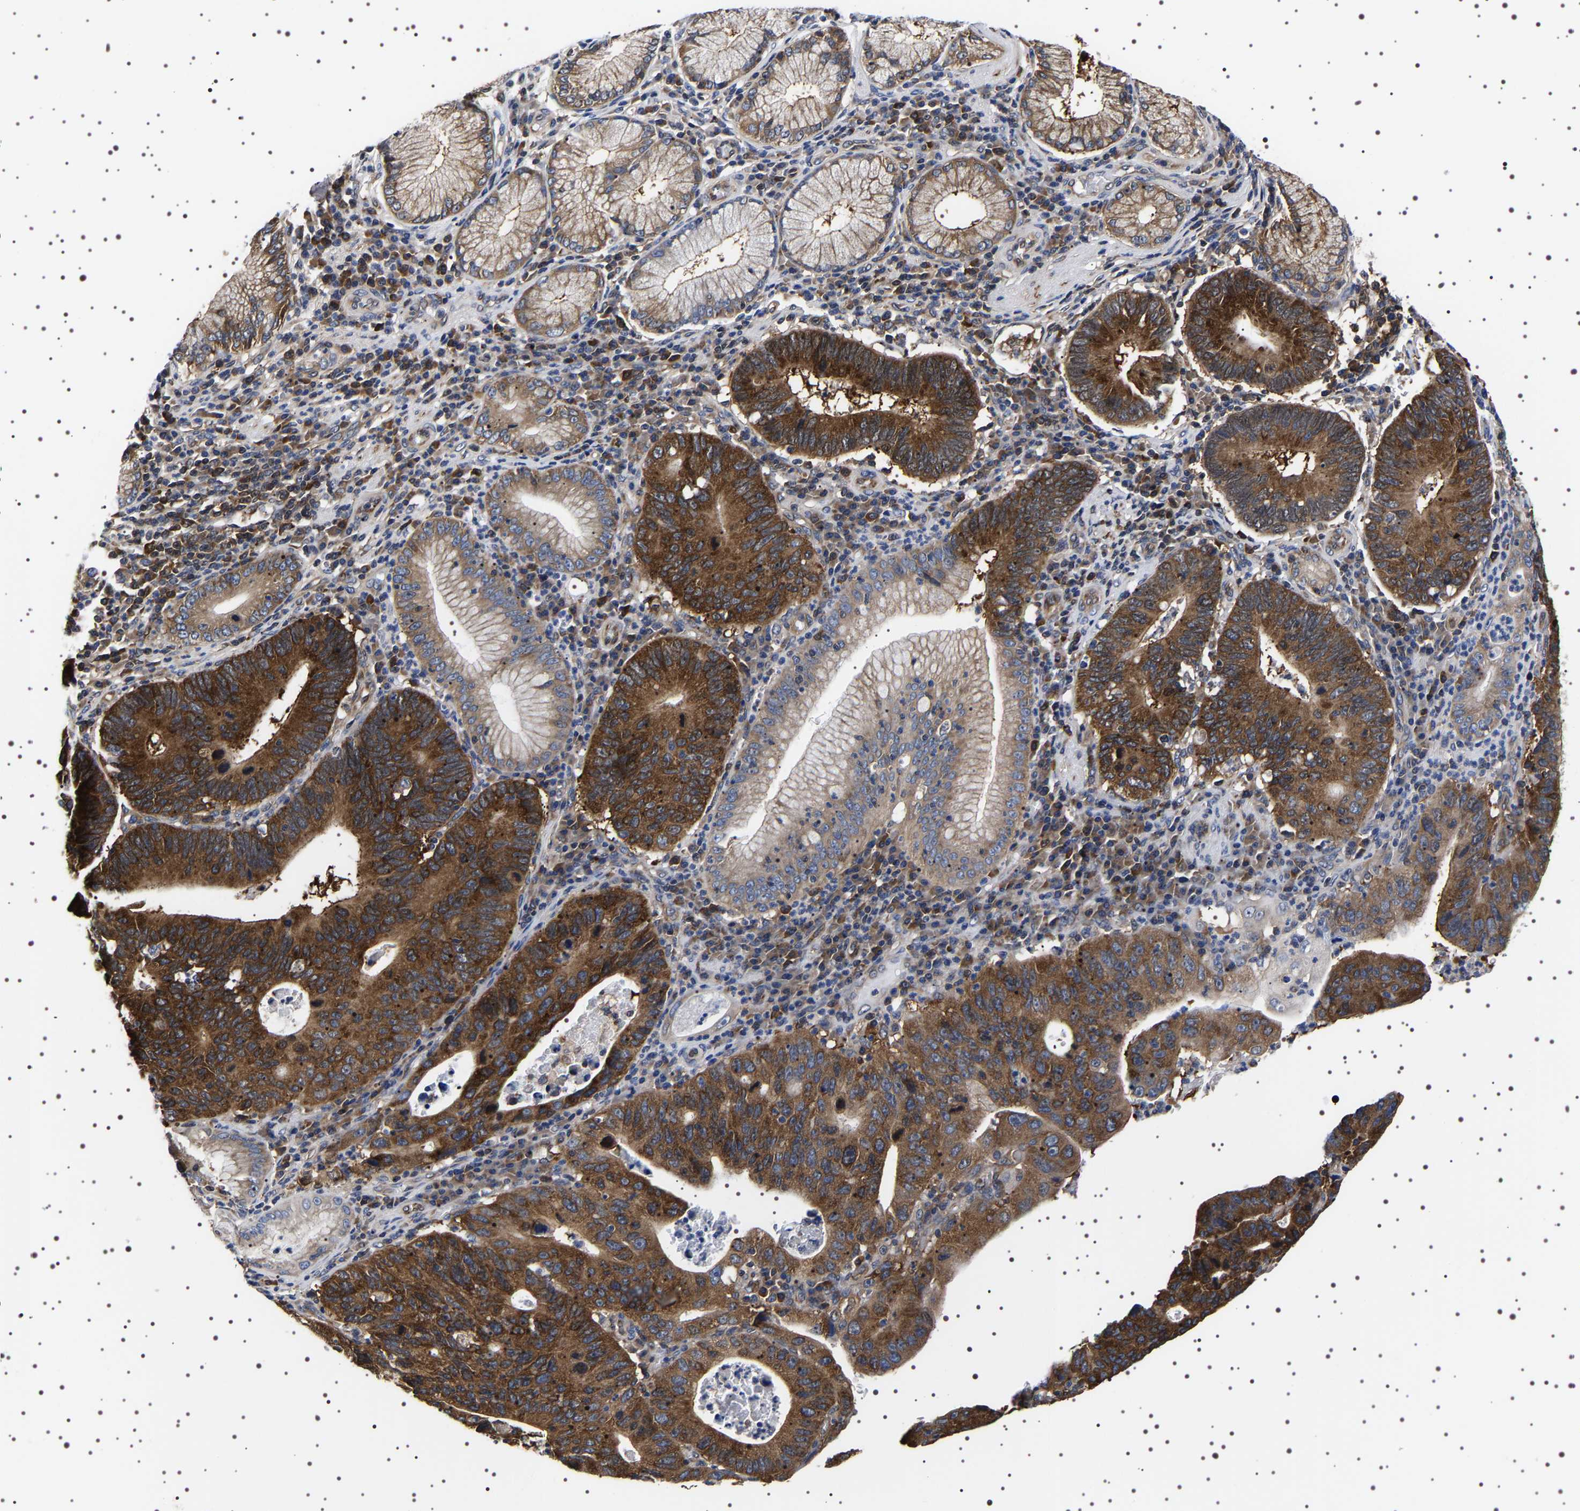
{"staining": {"intensity": "strong", "quantity": ">75%", "location": "cytoplasmic/membranous"}, "tissue": "stomach cancer", "cell_type": "Tumor cells", "image_type": "cancer", "snomed": [{"axis": "morphology", "description": "Adenocarcinoma, NOS"}, {"axis": "topography", "description": "Stomach"}], "caption": "A photomicrograph of human stomach cancer stained for a protein reveals strong cytoplasmic/membranous brown staining in tumor cells. (DAB IHC, brown staining for protein, blue staining for nuclei).", "gene": "DARS1", "patient": {"sex": "male", "age": 59}}